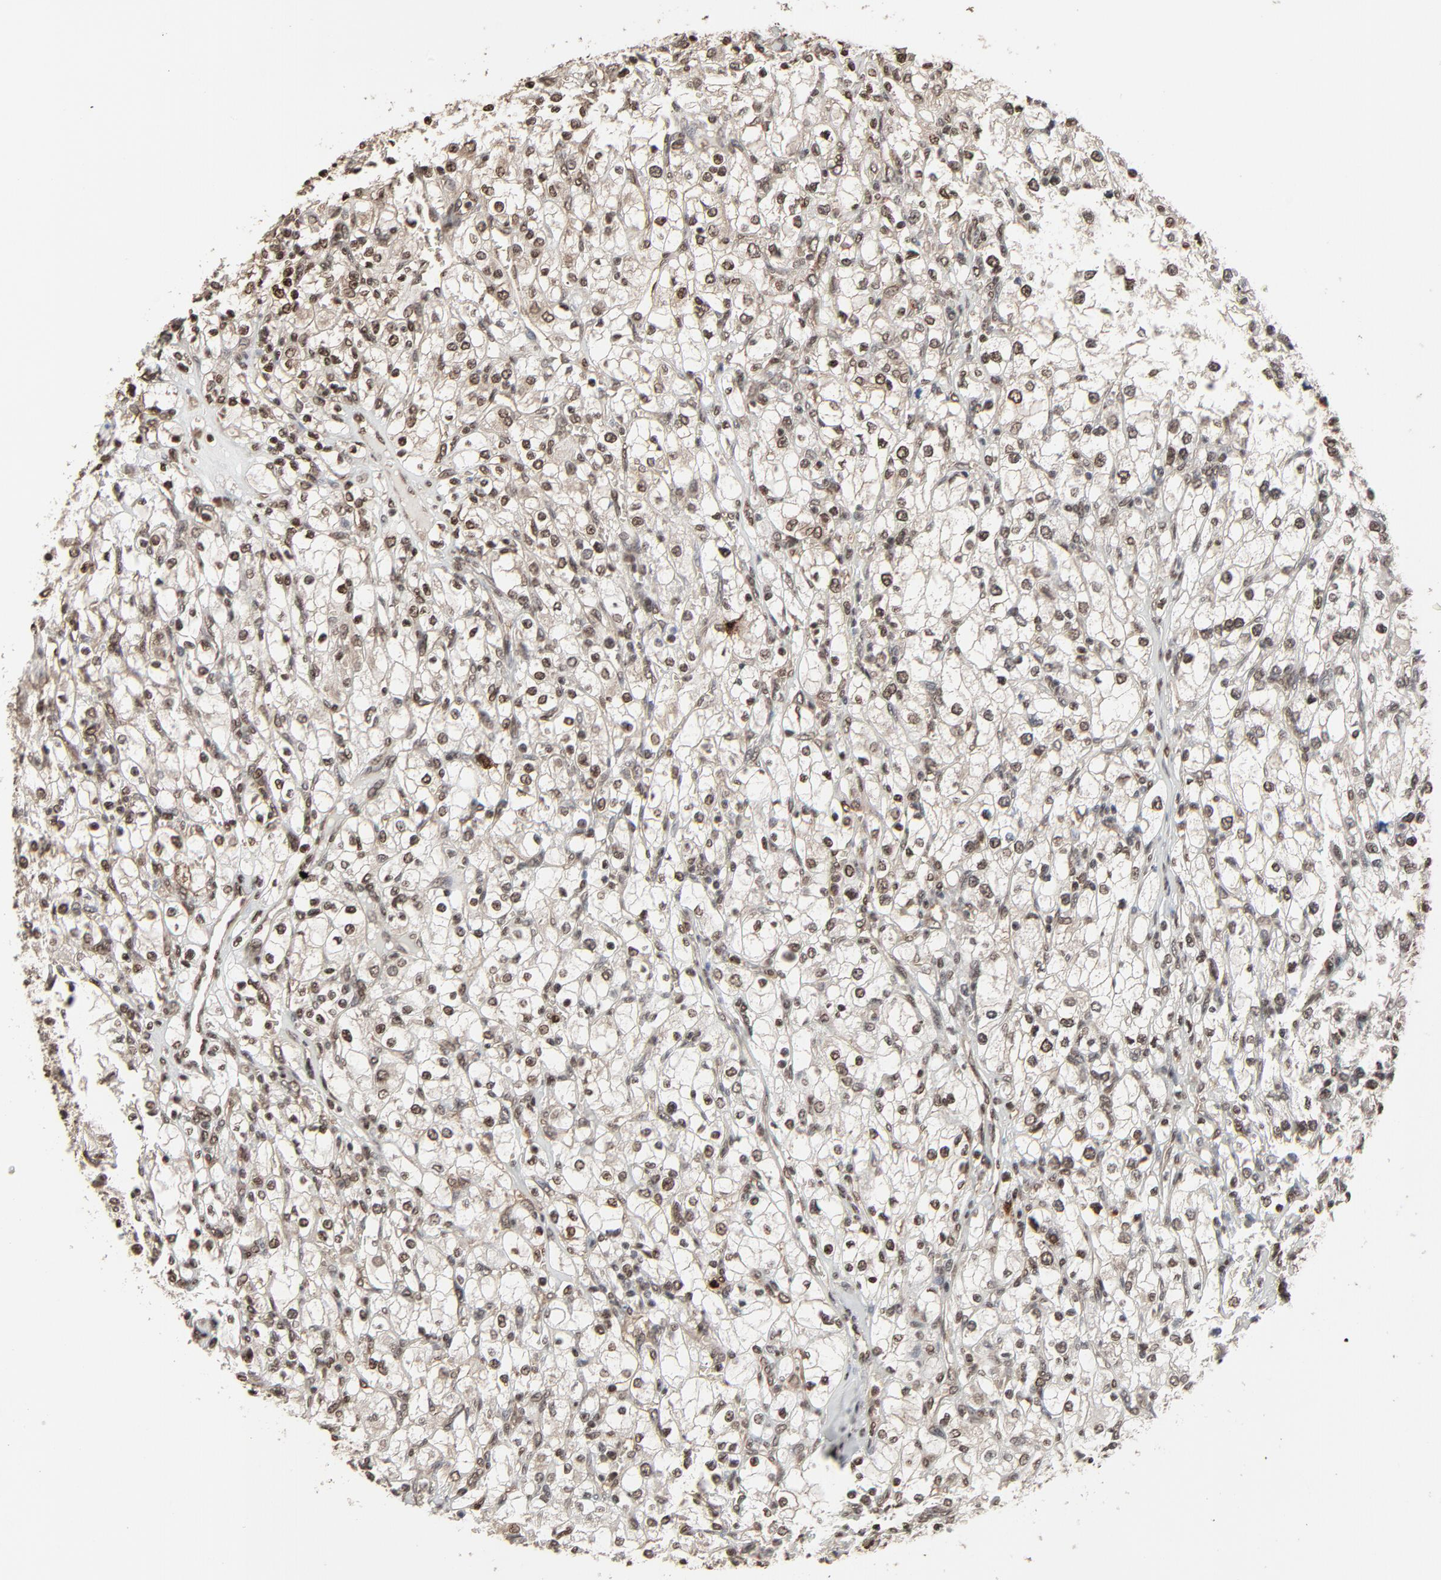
{"staining": {"intensity": "strong", "quantity": ">75%", "location": "cytoplasmic/membranous,nuclear"}, "tissue": "renal cancer", "cell_type": "Tumor cells", "image_type": "cancer", "snomed": [{"axis": "morphology", "description": "Adenocarcinoma, NOS"}, {"axis": "topography", "description": "Kidney"}], "caption": "High-power microscopy captured an immunohistochemistry (IHC) histopathology image of renal adenocarcinoma, revealing strong cytoplasmic/membranous and nuclear positivity in approximately >75% of tumor cells. The protein is shown in brown color, while the nuclei are stained blue.", "gene": "MEIS2", "patient": {"sex": "female", "age": 62}}